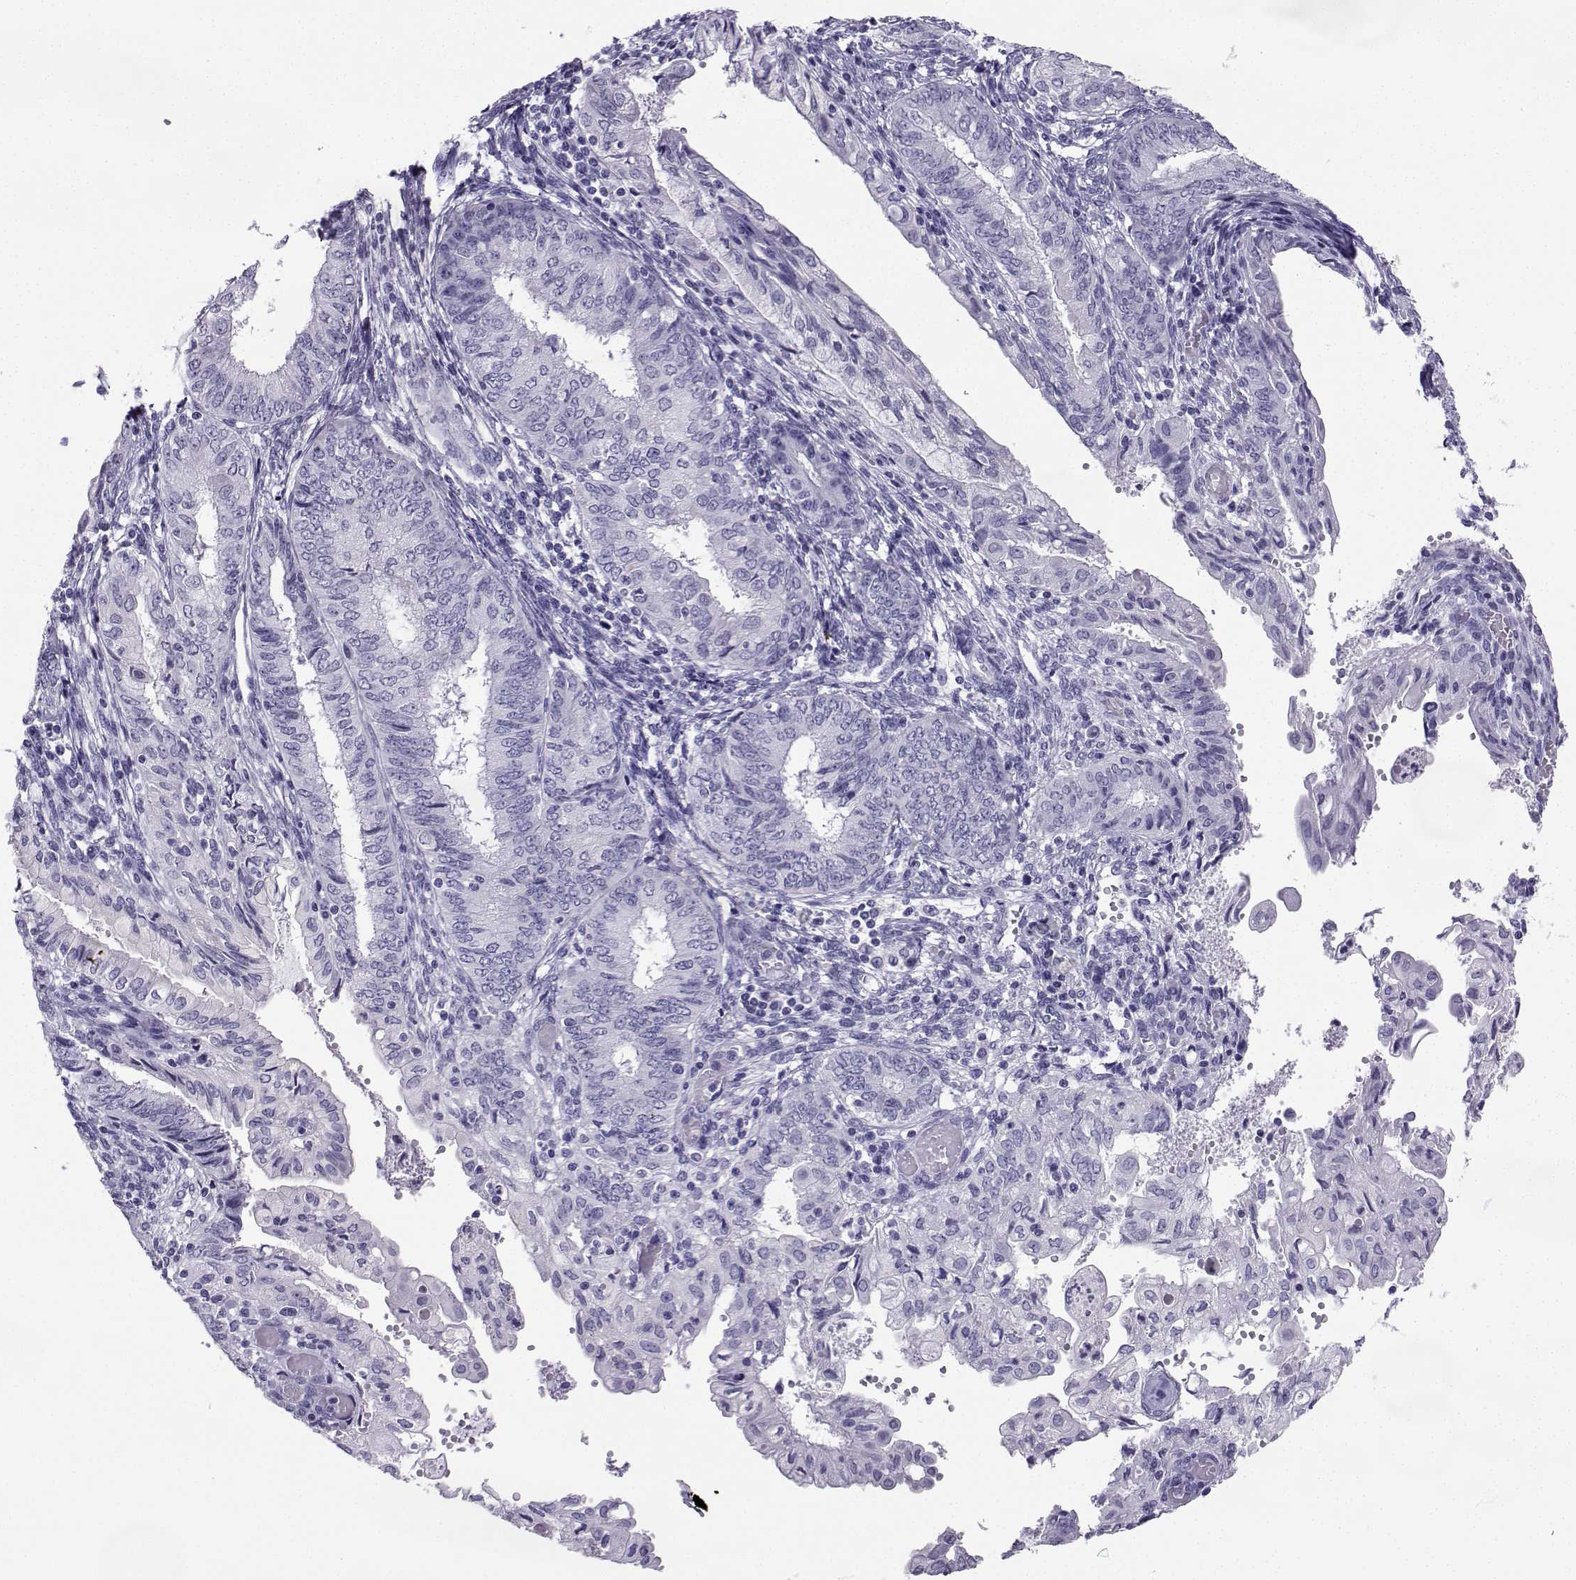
{"staining": {"intensity": "negative", "quantity": "none", "location": "none"}, "tissue": "endometrial cancer", "cell_type": "Tumor cells", "image_type": "cancer", "snomed": [{"axis": "morphology", "description": "Adenocarcinoma, NOS"}, {"axis": "topography", "description": "Endometrium"}], "caption": "Tumor cells are negative for protein expression in human endometrial cancer.", "gene": "NEFL", "patient": {"sex": "female", "age": 68}}